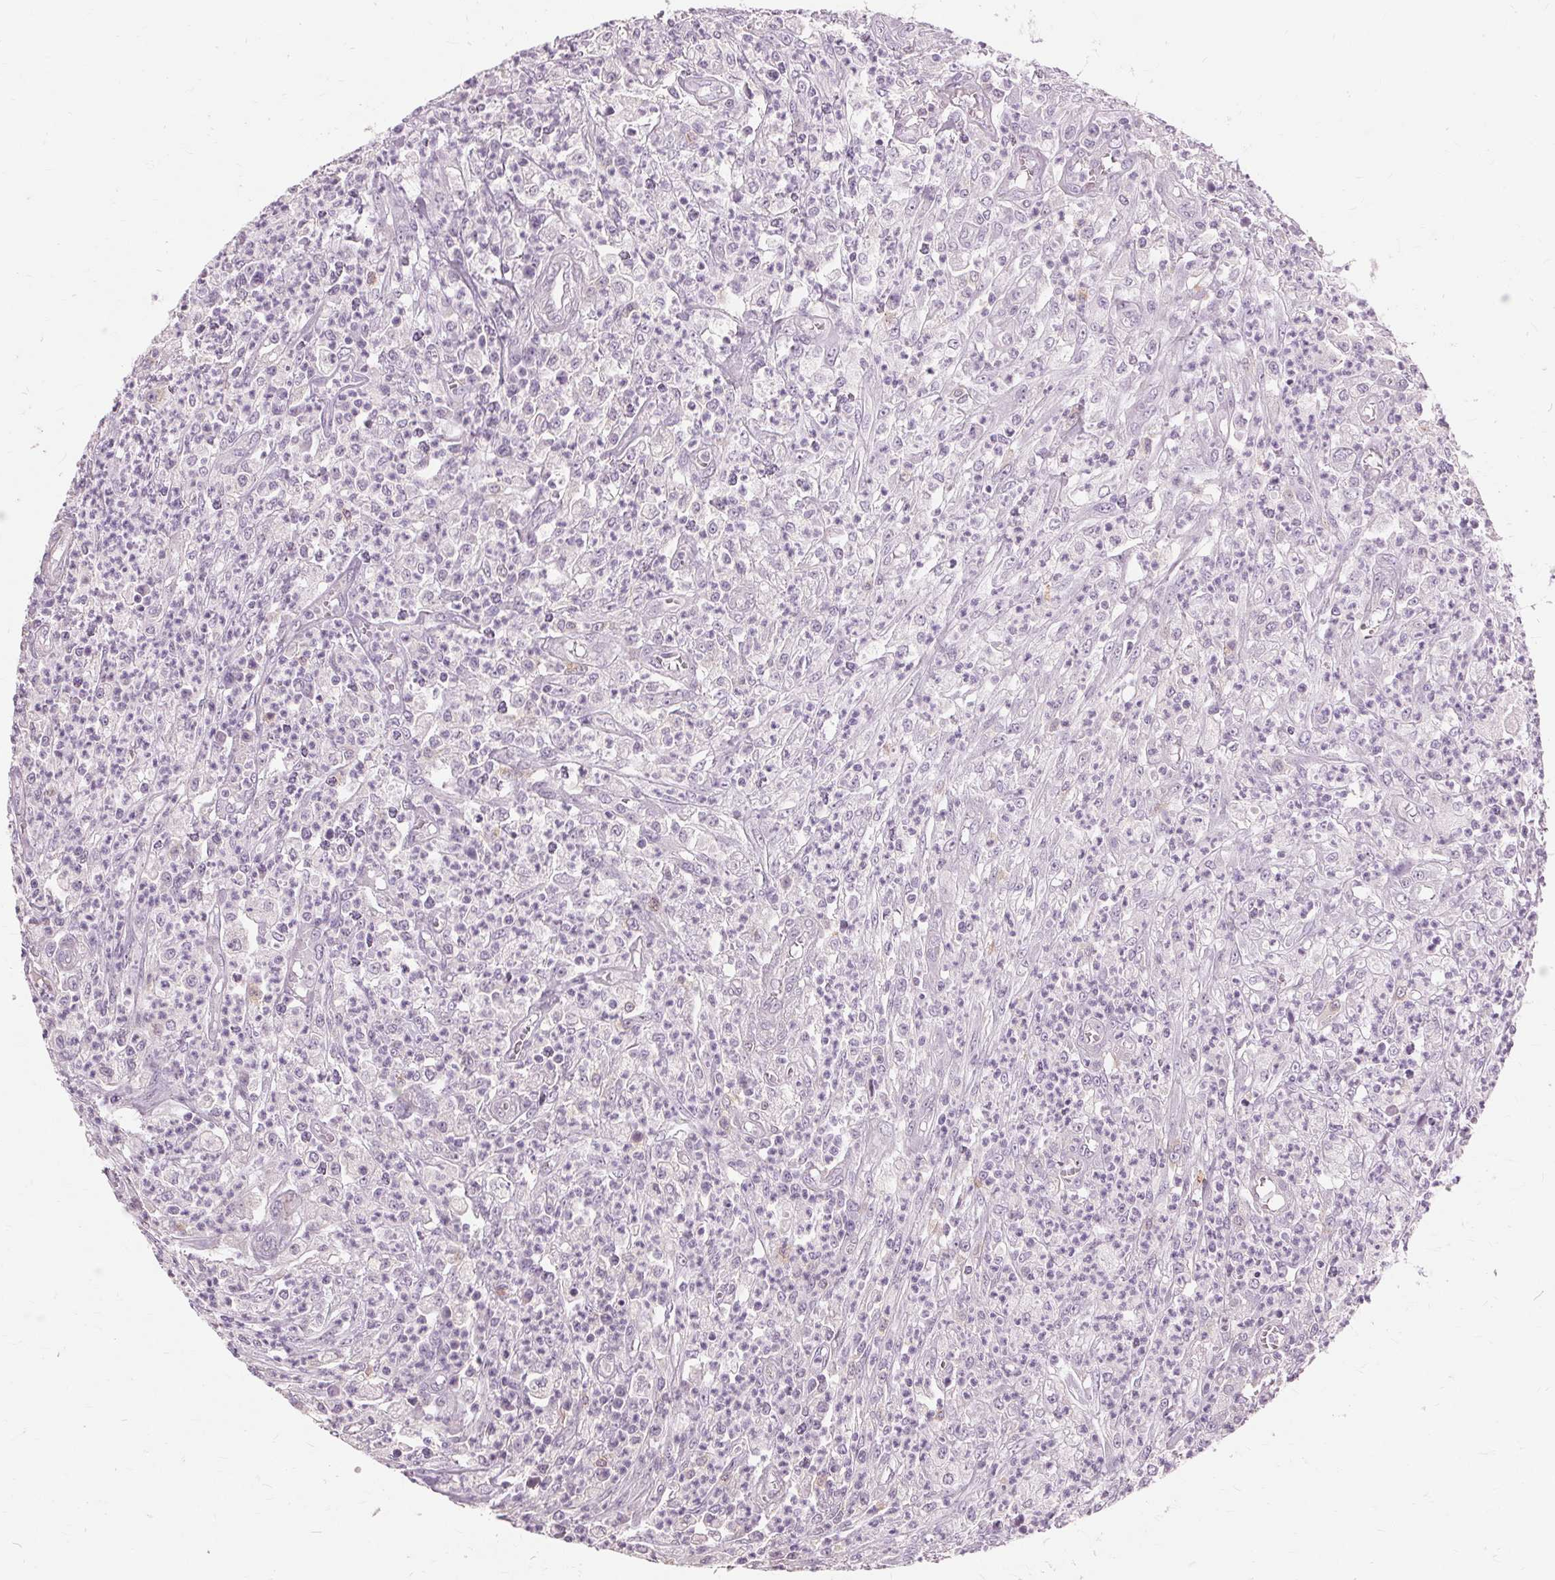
{"staining": {"intensity": "negative", "quantity": "none", "location": "none"}, "tissue": "colorectal cancer", "cell_type": "Tumor cells", "image_type": "cancer", "snomed": [{"axis": "morphology", "description": "Normal tissue, NOS"}, {"axis": "morphology", "description": "Adenocarcinoma, NOS"}, {"axis": "topography", "description": "Colon"}], "caption": "A high-resolution micrograph shows immunohistochemistry staining of adenocarcinoma (colorectal), which shows no significant positivity in tumor cells. The staining is performed using DAB (3,3'-diaminobenzidine) brown chromogen with nuclei counter-stained in using hematoxylin.", "gene": "SIGLEC6", "patient": {"sex": "male", "age": 65}}